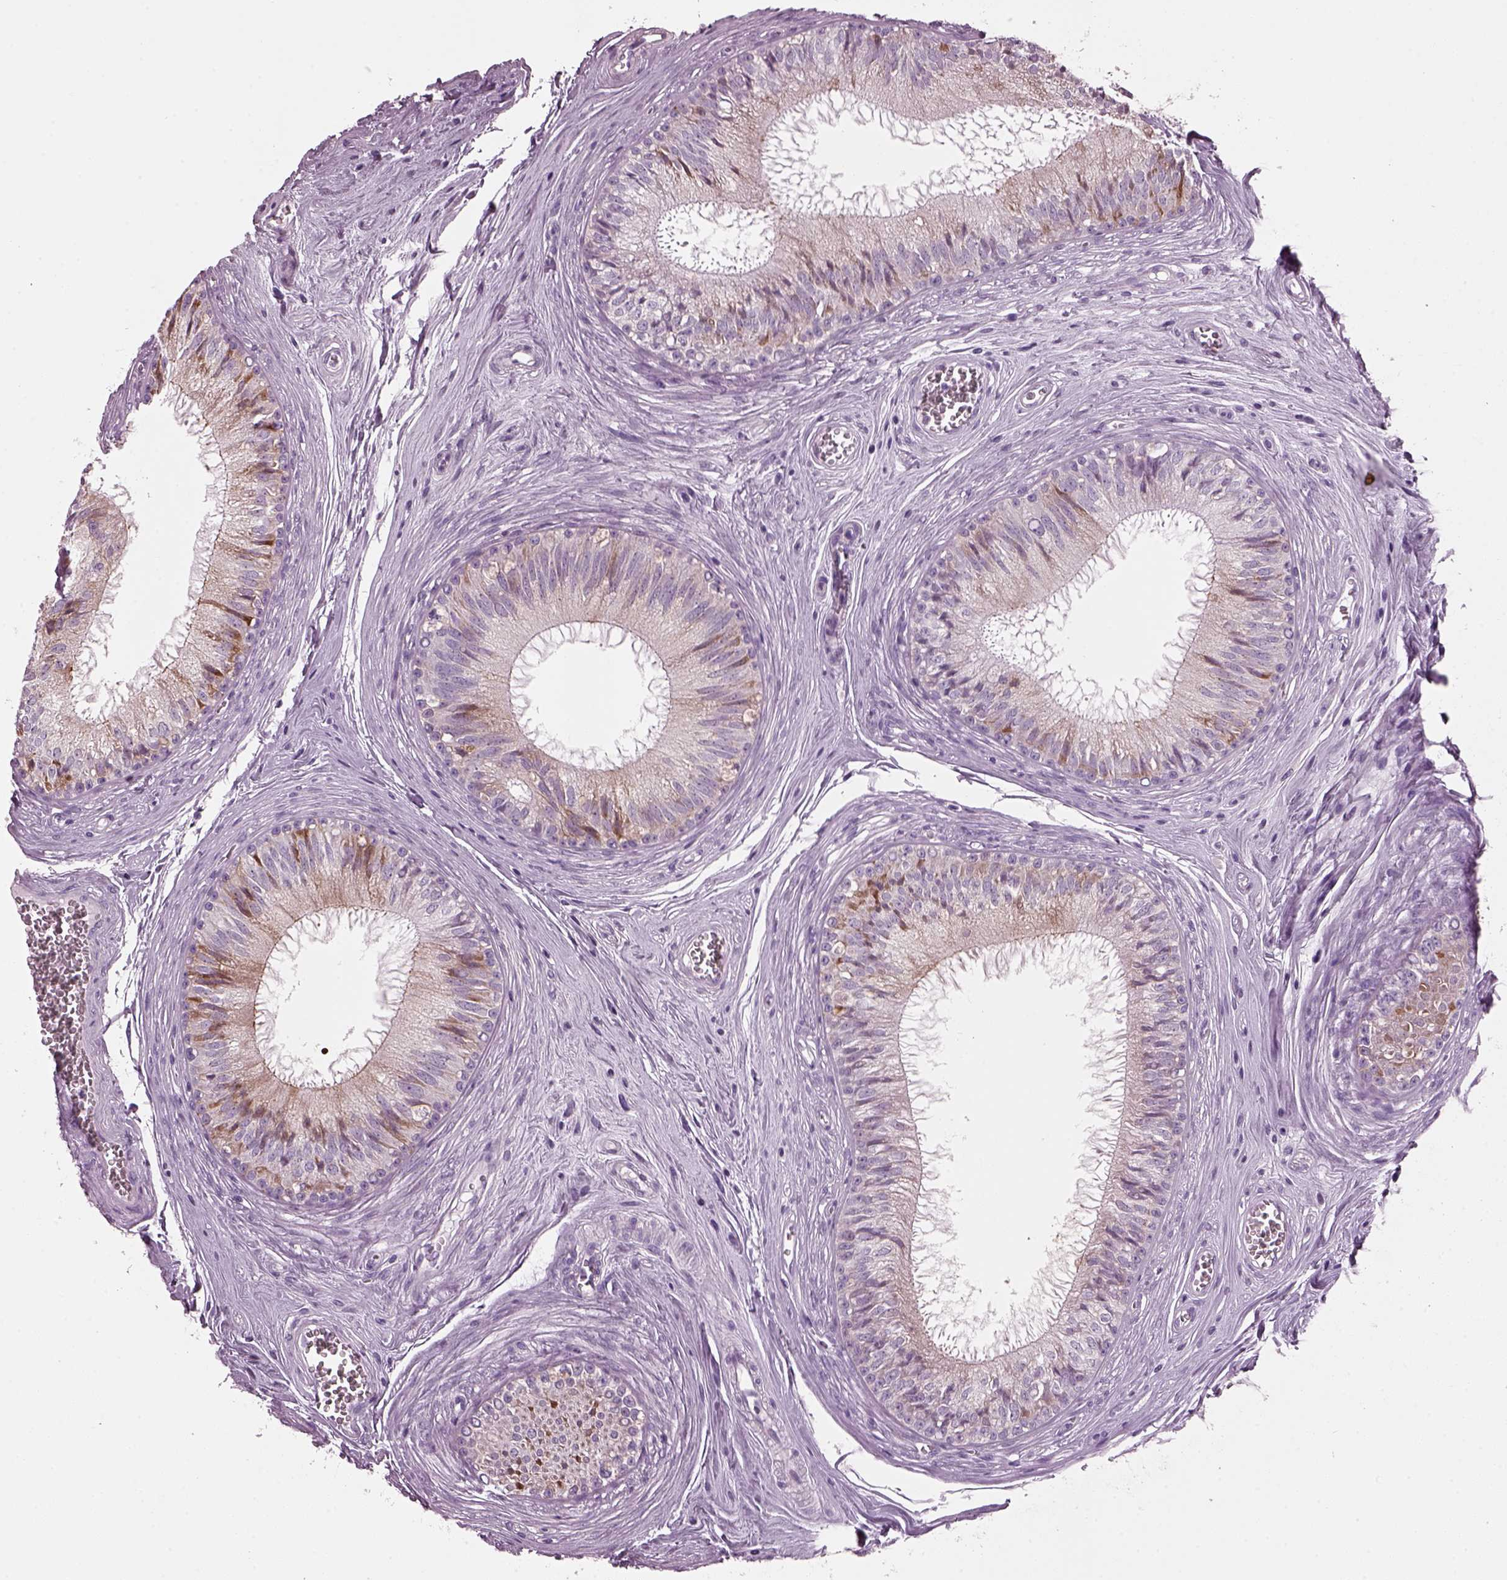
{"staining": {"intensity": "moderate", "quantity": "<25%", "location": "cytoplasmic/membranous"}, "tissue": "epididymis", "cell_type": "Glandular cells", "image_type": "normal", "snomed": [{"axis": "morphology", "description": "Normal tissue, NOS"}, {"axis": "topography", "description": "Epididymis"}], "caption": "High-magnification brightfield microscopy of normal epididymis stained with DAB (brown) and counterstained with hematoxylin (blue). glandular cells exhibit moderate cytoplasmic/membranous staining is seen in approximately<25% of cells. The protein of interest is stained brown, and the nuclei are stained in blue (DAB IHC with brightfield microscopy, high magnification).", "gene": "PRR9", "patient": {"sex": "male", "age": 37}}